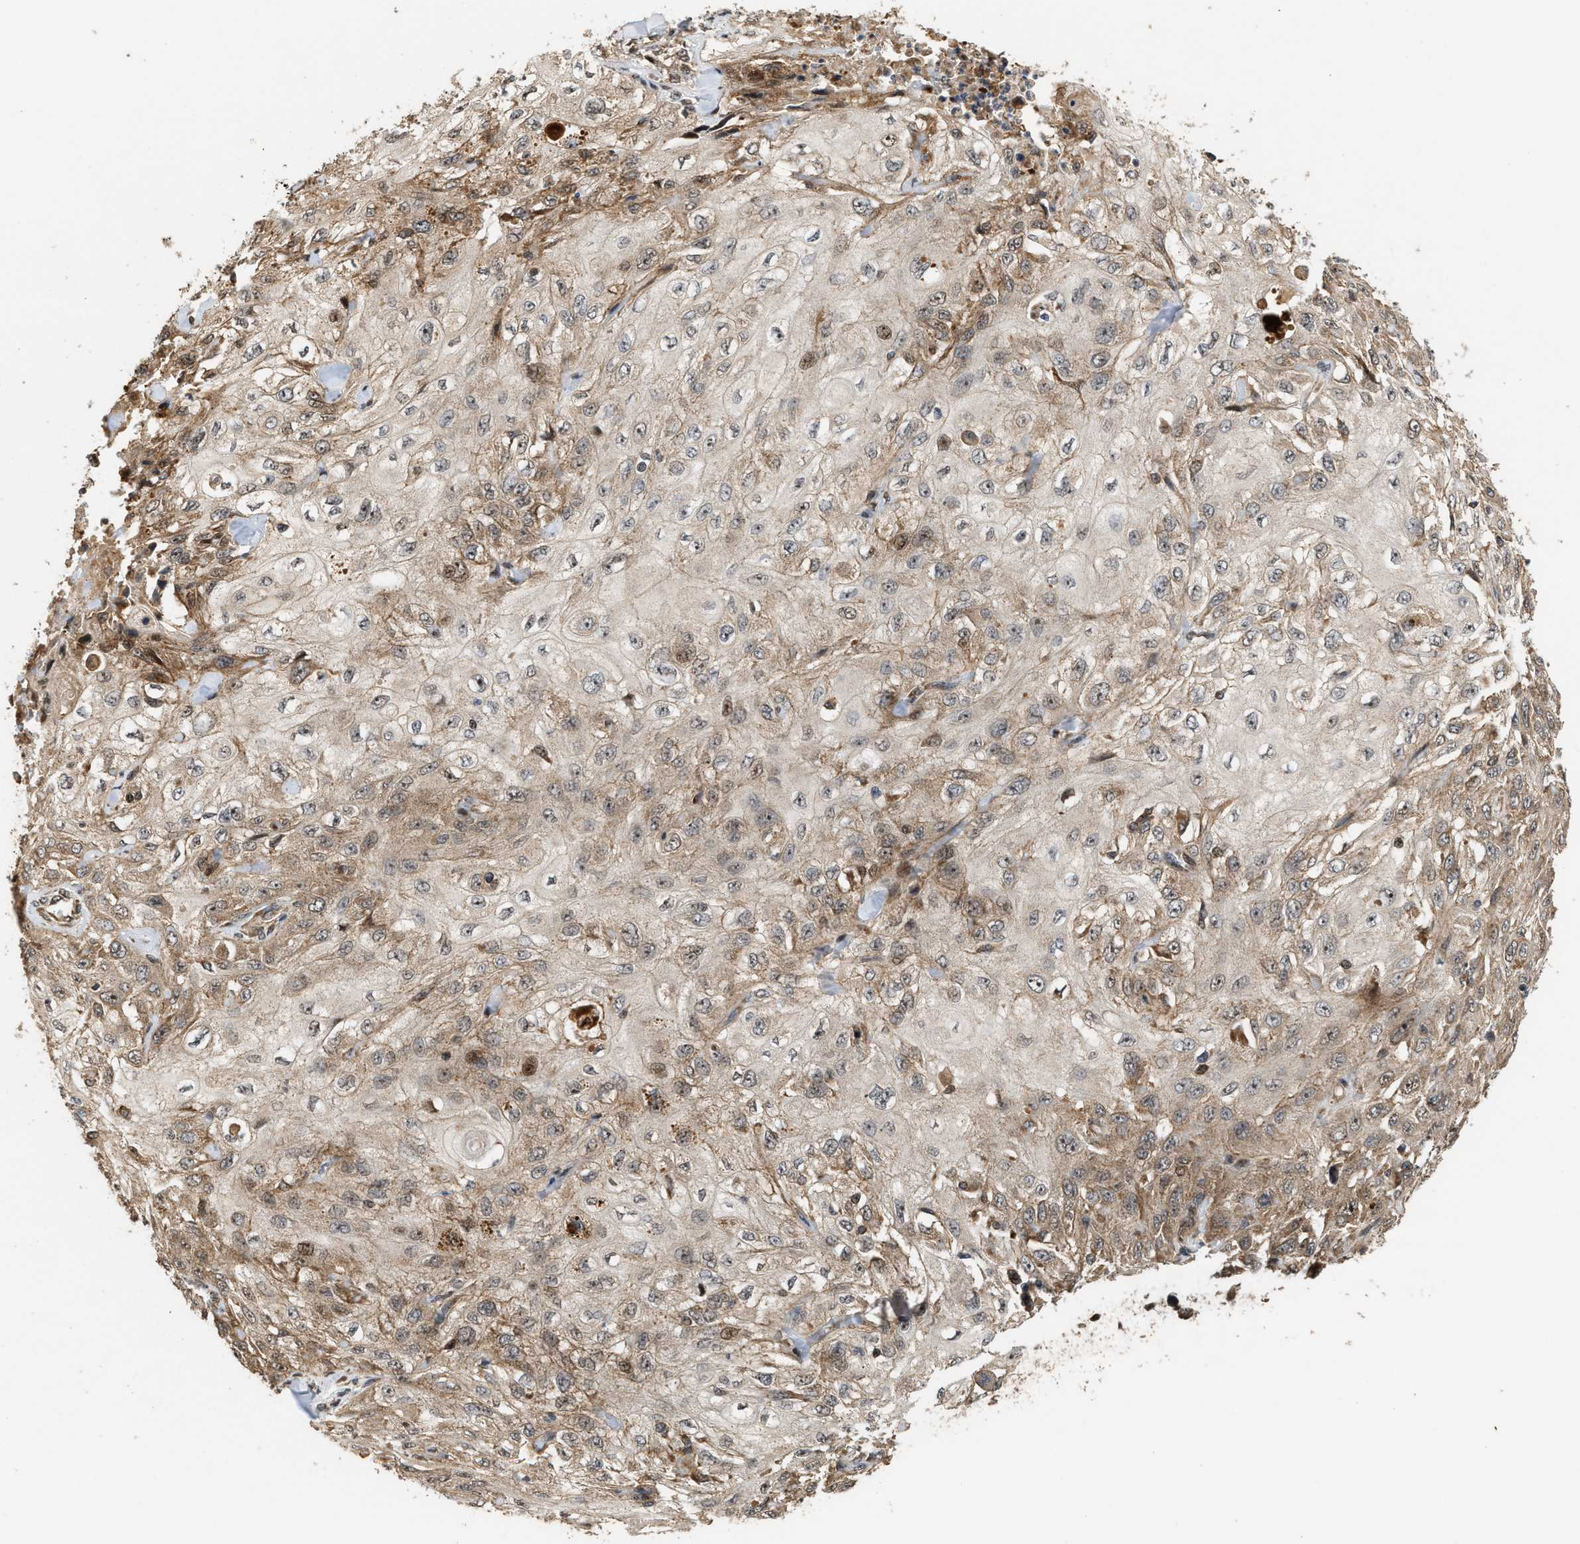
{"staining": {"intensity": "weak", "quantity": ">75%", "location": "cytoplasmic/membranous,nuclear"}, "tissue": "skin cancer", "cell_type": "Tumor cells", "image_type": "cancer", "snomed": [{"axis": "morphology", "description": "Squamous cell carcinoma, NOS"}, {"axis": "morphology", "description": "Squamous cell carcinoma, metastatic, NOS"}, {"axis": "topography", "description": "Skin"}, {"axis": "topography", "description": "Lymph node"}], "caption": "DAB (3,3'-diaminobenzidine) immunohistochemical staining of skin metastatic squamous cell carcinoma shows weak cytoplasmic/membranous and nuclear protein positivity in about >75% of tumor cells. (IHC, brightfield microscopy, high magnification).", "gene": "ELP2", "patient": {"sex": "male", "age": 75}}